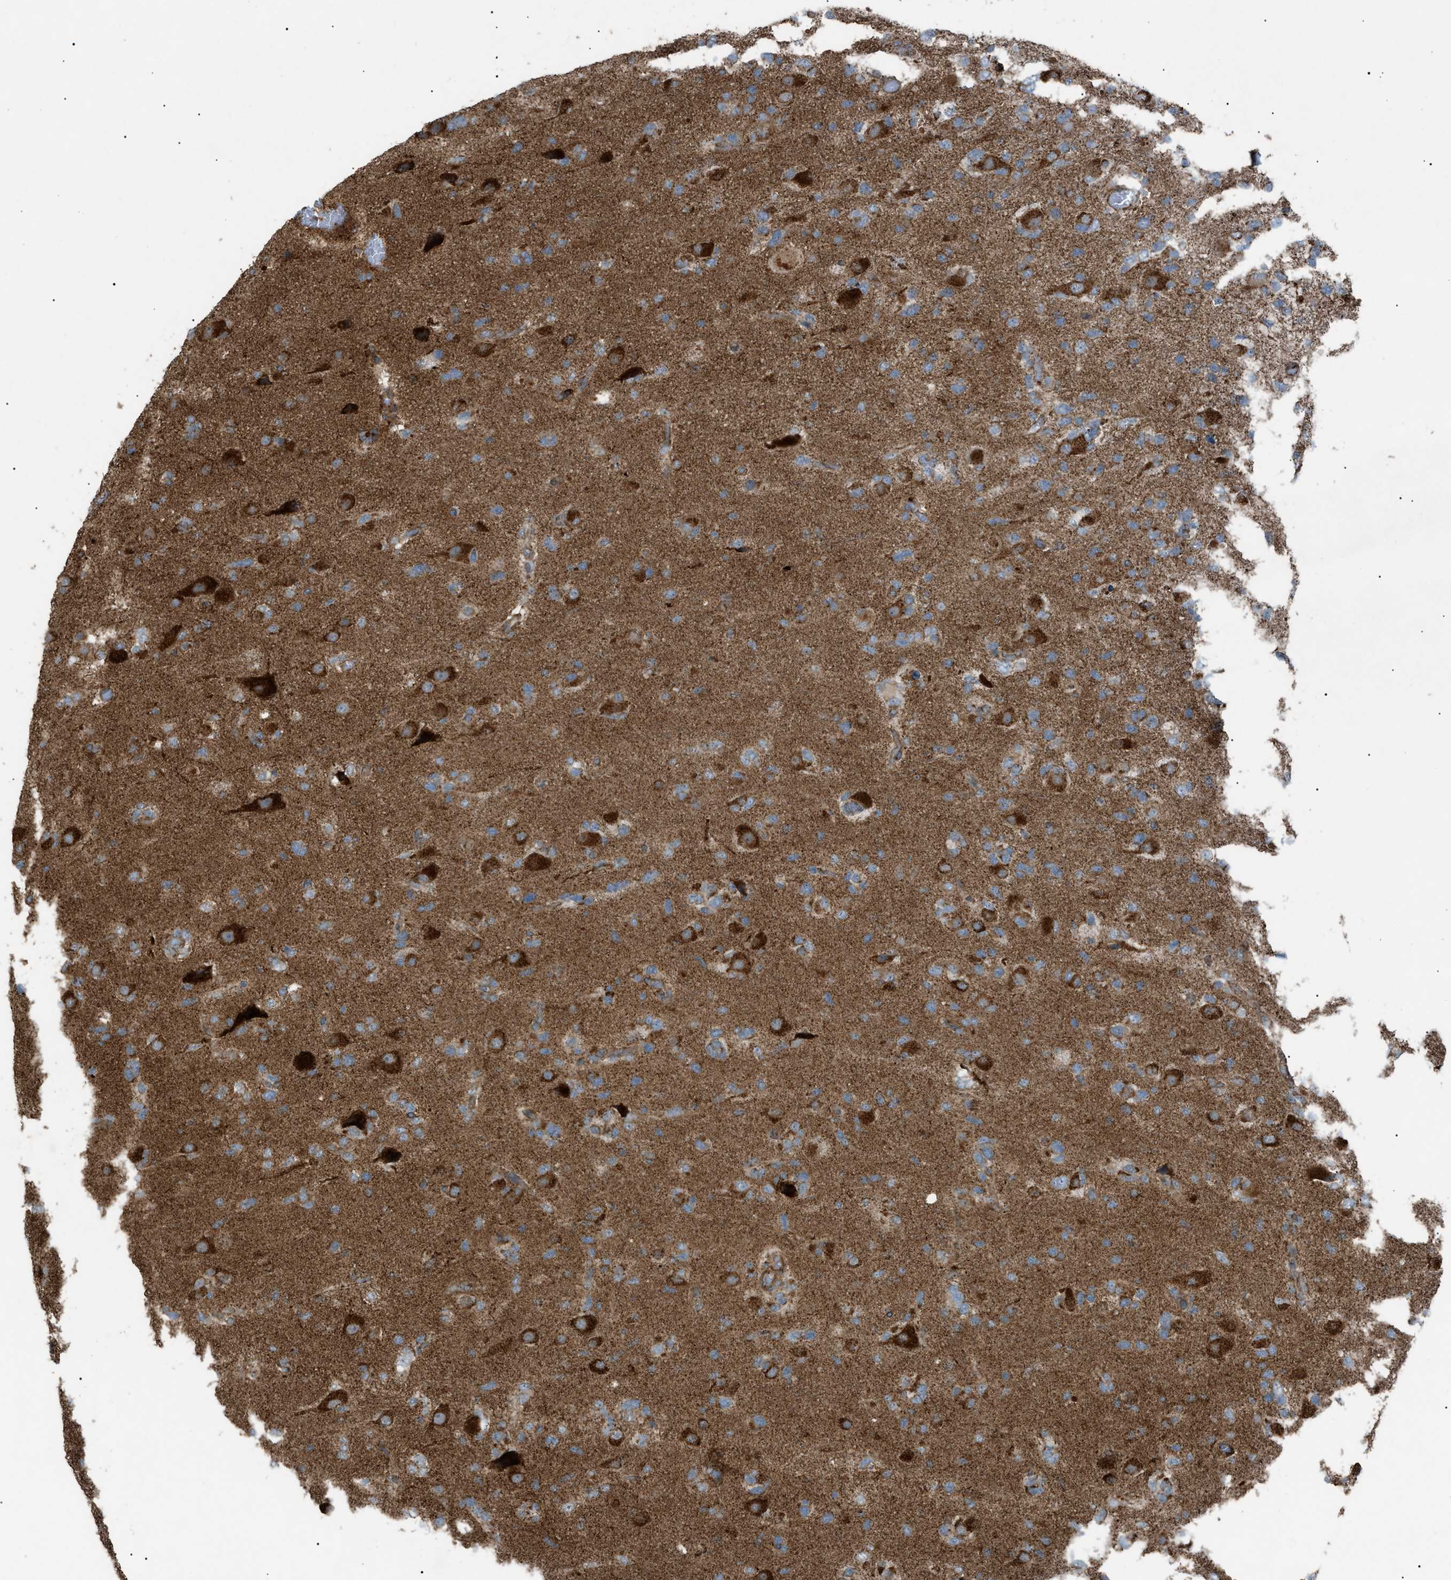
{"staining": {"intensity": "moderate", "quantity": ">75%", "location": "cytoplasmic/membranous"}, "tissue": "glioma", "cell_type": "Tumor cells", "image_type": "cancer", "snomed": [{"axis": "morphology", "description": "Glioma, malignant, High grade"}, {"axis": "topography", "description": "Brain"}], "caption": "High-grade glioma (malignant) was stained to show a protein in brown. There is medium levels of moderate cytoplasmic/membranous expression in about >75% of tumor cells. The staining was performed using DAB to visualize the protein expression in brown, while the nuclei were stained in blue with hematoxylin (Magnification: 20x).", "gene": "C1GALT1C1", "patient": {"sex": "female", "age": 58}}